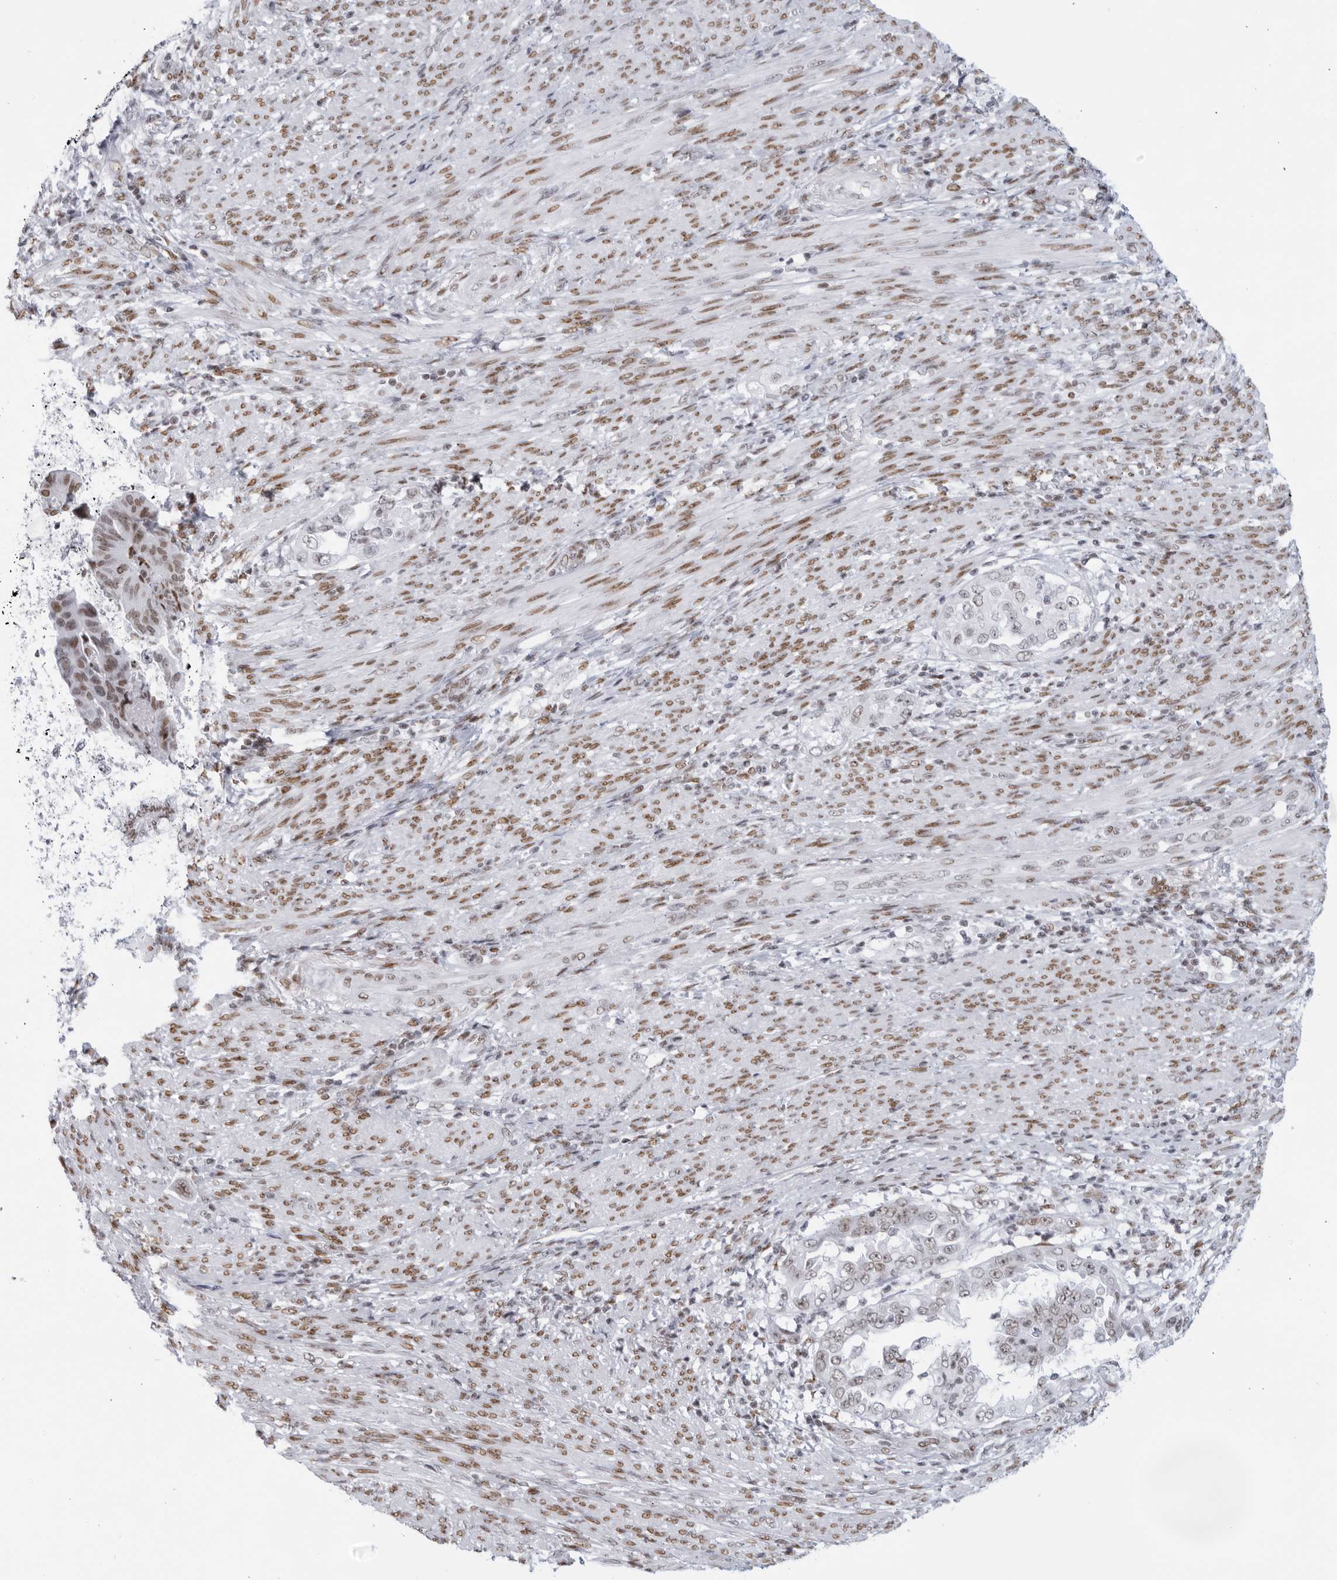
{"staining": {"intensity": "moderate", "quantity": "<25%", "location": "nuclear"}, "tissue": "endometrial cancer", "cell_type": "Tumor cells", "image_type": "cancer", "snomed": [{"axis": "morphology", "description": "Adenocarcinoma, NOS"}, {"axis": "topography", "description": "Endometrium"}], "caption": "An immunohistochemistry (IHC) micrograph of neoplastic tissue is shown. Protein staining in brown highlights moderate nuclear positivity in endometrial cancer (adenocarcinoma) within tumor cells.", "gene": "HP1BP3", "patient": {"sex": "female", "age": 85}}